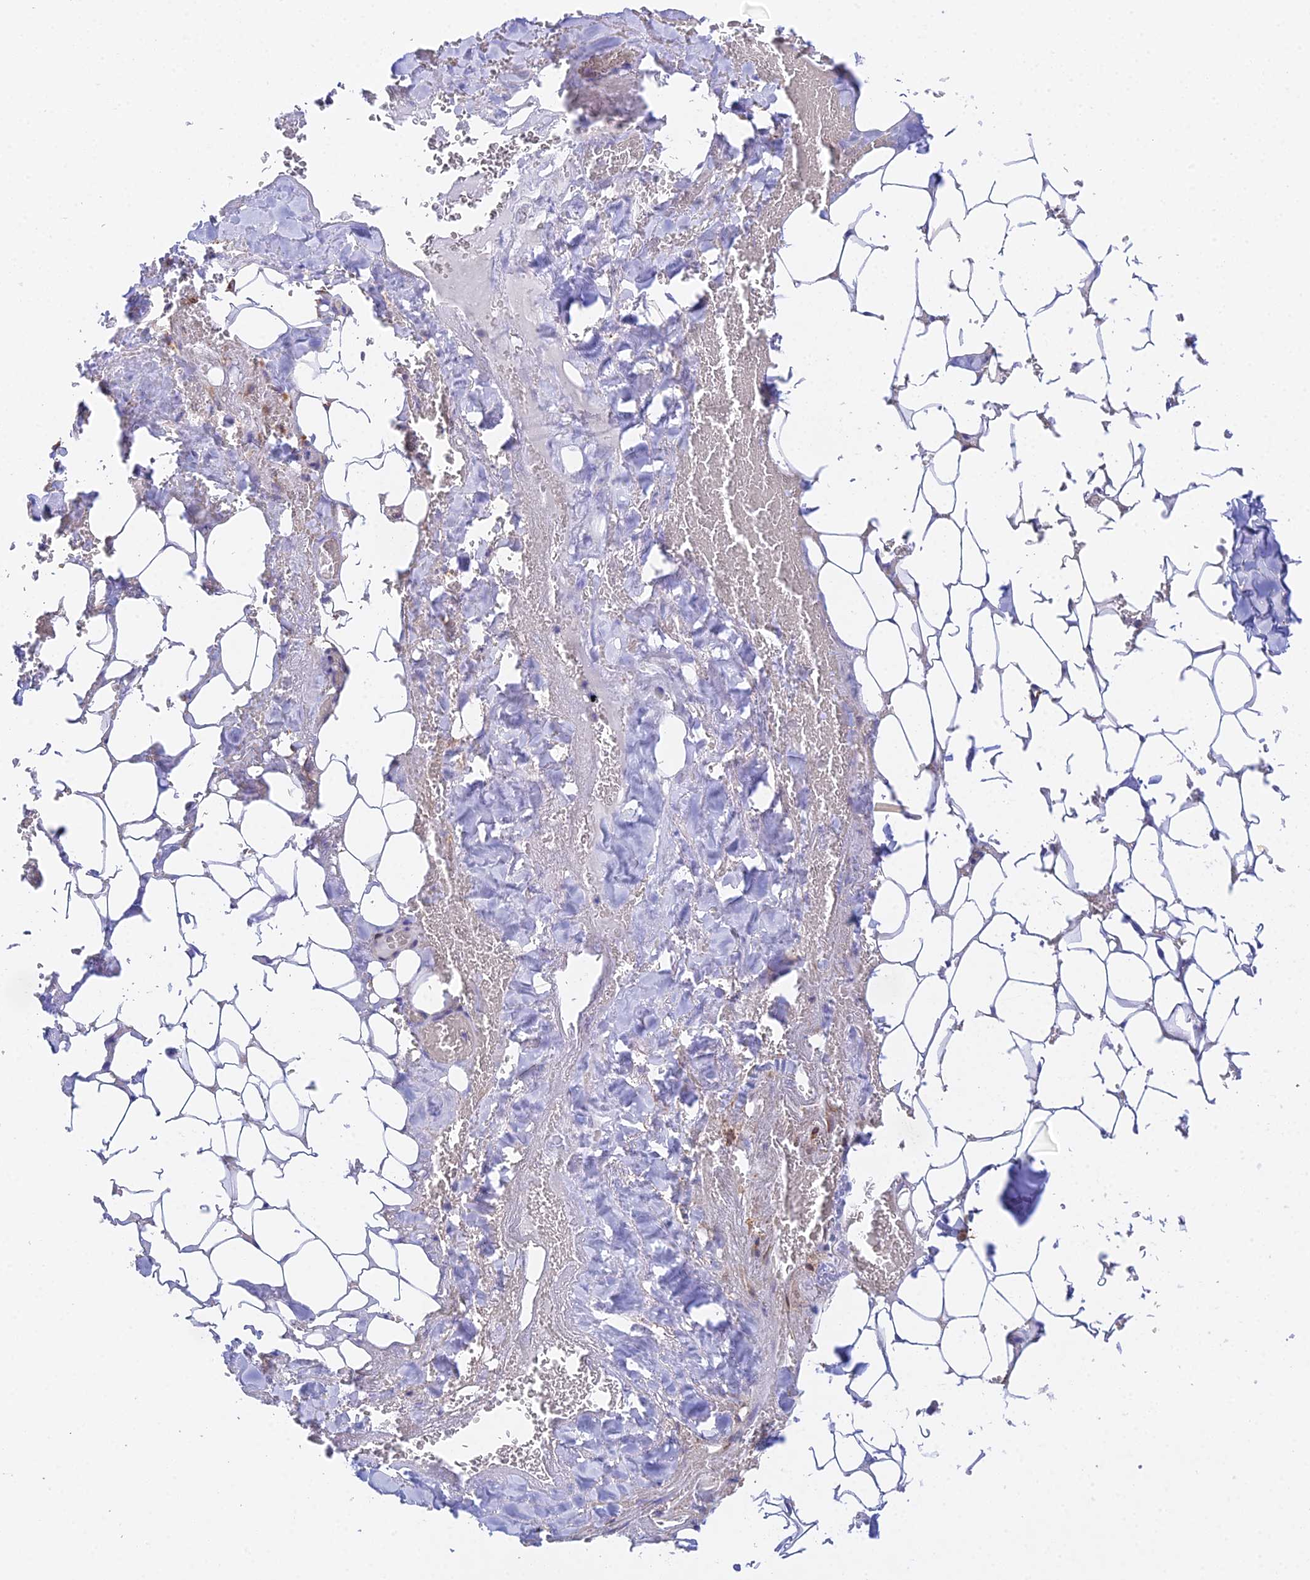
{"staining": {"intensity": "negative", "quantity": "none", "location": "none"}, "tissue": "adipose tissue", "cell_type": "Adipocytes", "image_type": "normal", "snomed": [{"axis": "morphology", "description": "Normal tissue, NOS"}, {"axis": "topography", "description": "Peripheral nerve tissue"}], "caption": "Human adipose tissue stained for a protein using IHC displays no staining in adipocytes.", "gene": "MXRA7", "patient": {"sex": "male", "age": 70}}